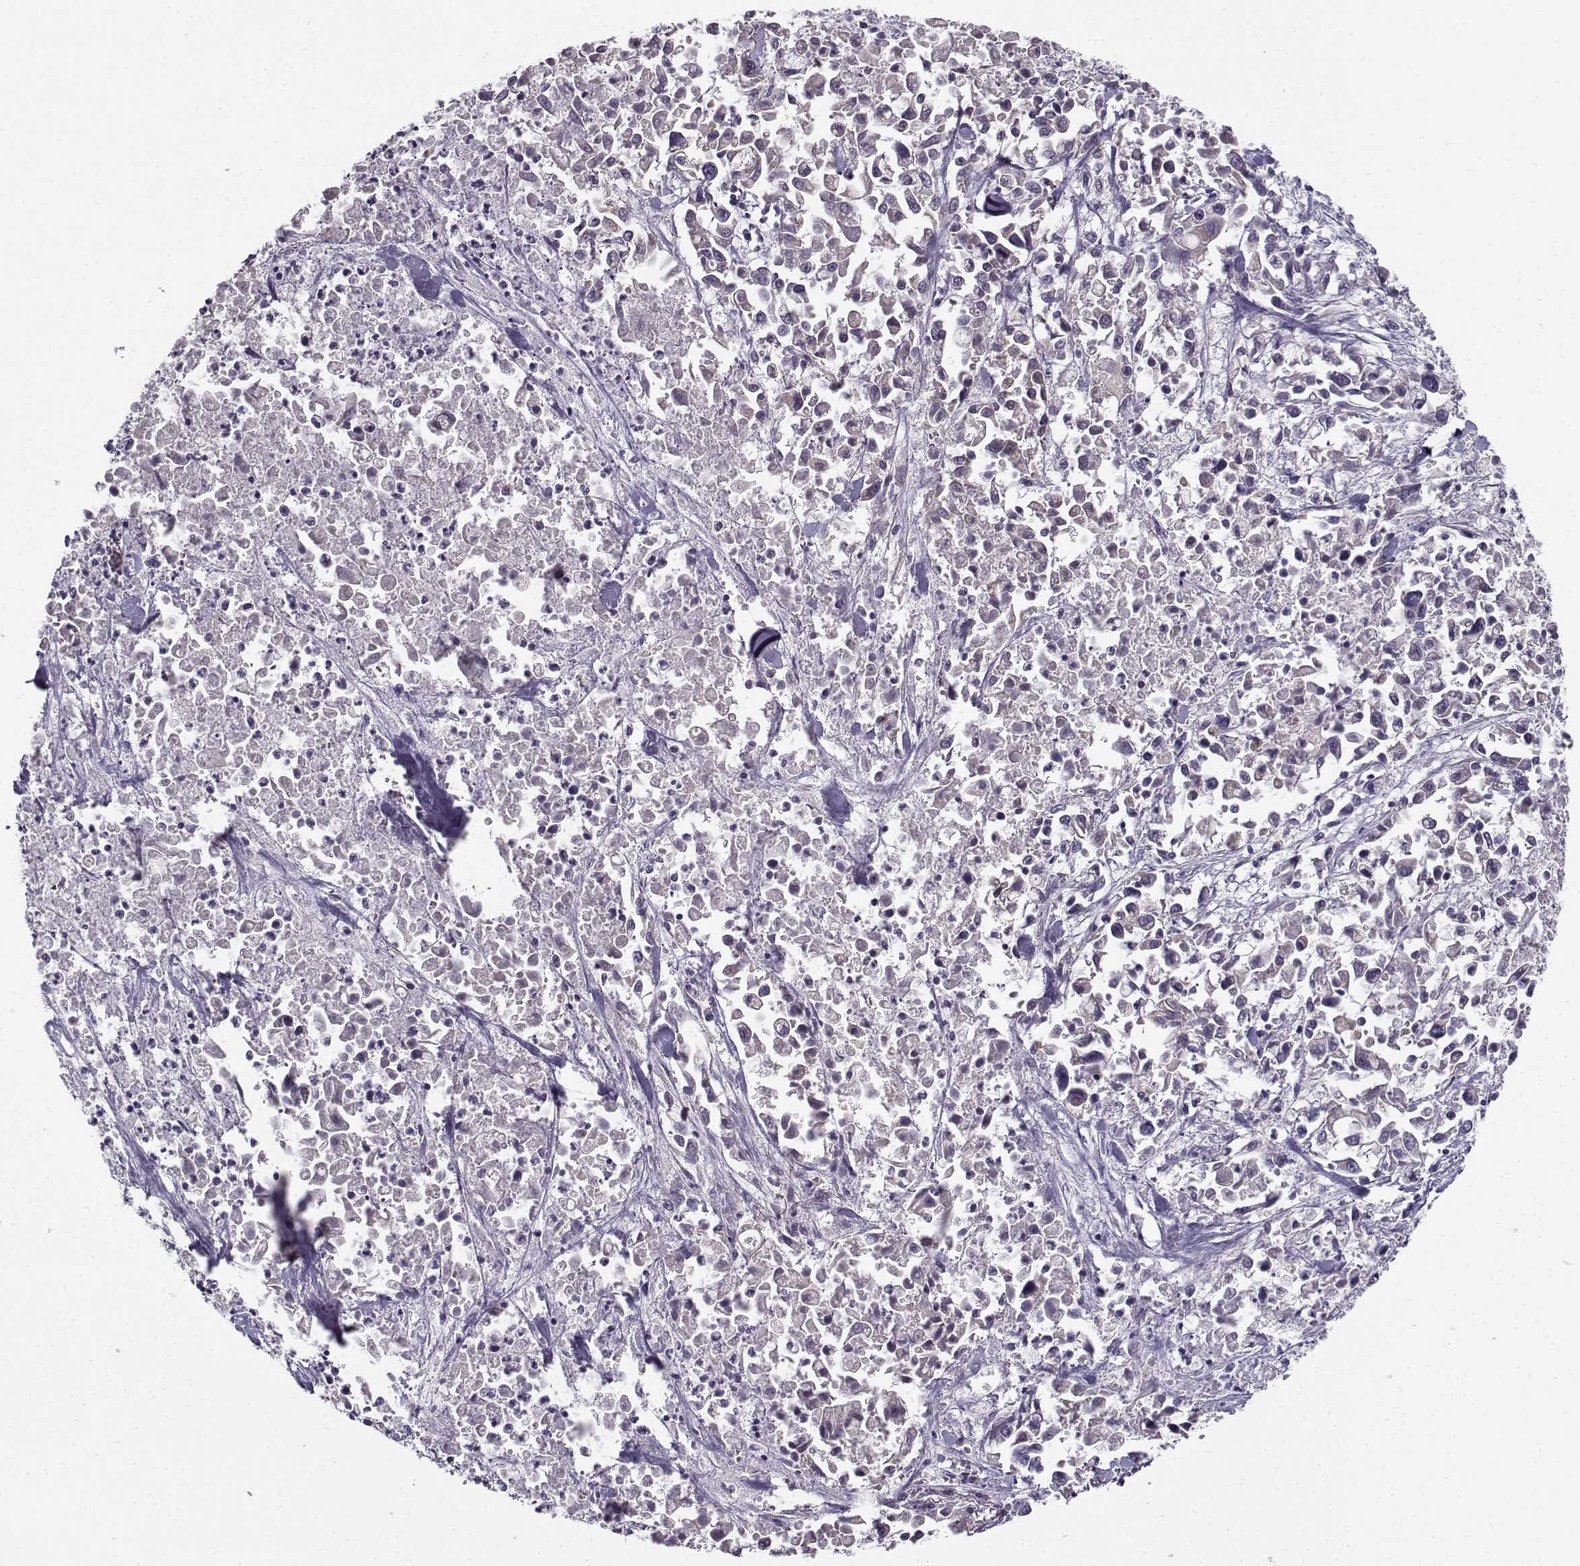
{"staining": {"intensity": "negative", "quantity": "none", "location": "none"}, "tissue": "pancreatic cancer", "cell_type": "Tumor cells", "image_type": "cancer", "snomed": [{"axis": "morphology", "description": "Adenocarcinoma, NOS"}, {"axis": "topography", "description": "Pancreas"}], "caption": "This micrograph is of pancreatic cancer (adenocarcinoma) stained with IHC to label a protein in brown with the nuclei are counter-stained blue. There is no positivity in tumor cells. Nuclei are stained in blue.", "gene": "SLC4A5", "patient": {"sex": "female", "age": 83}}